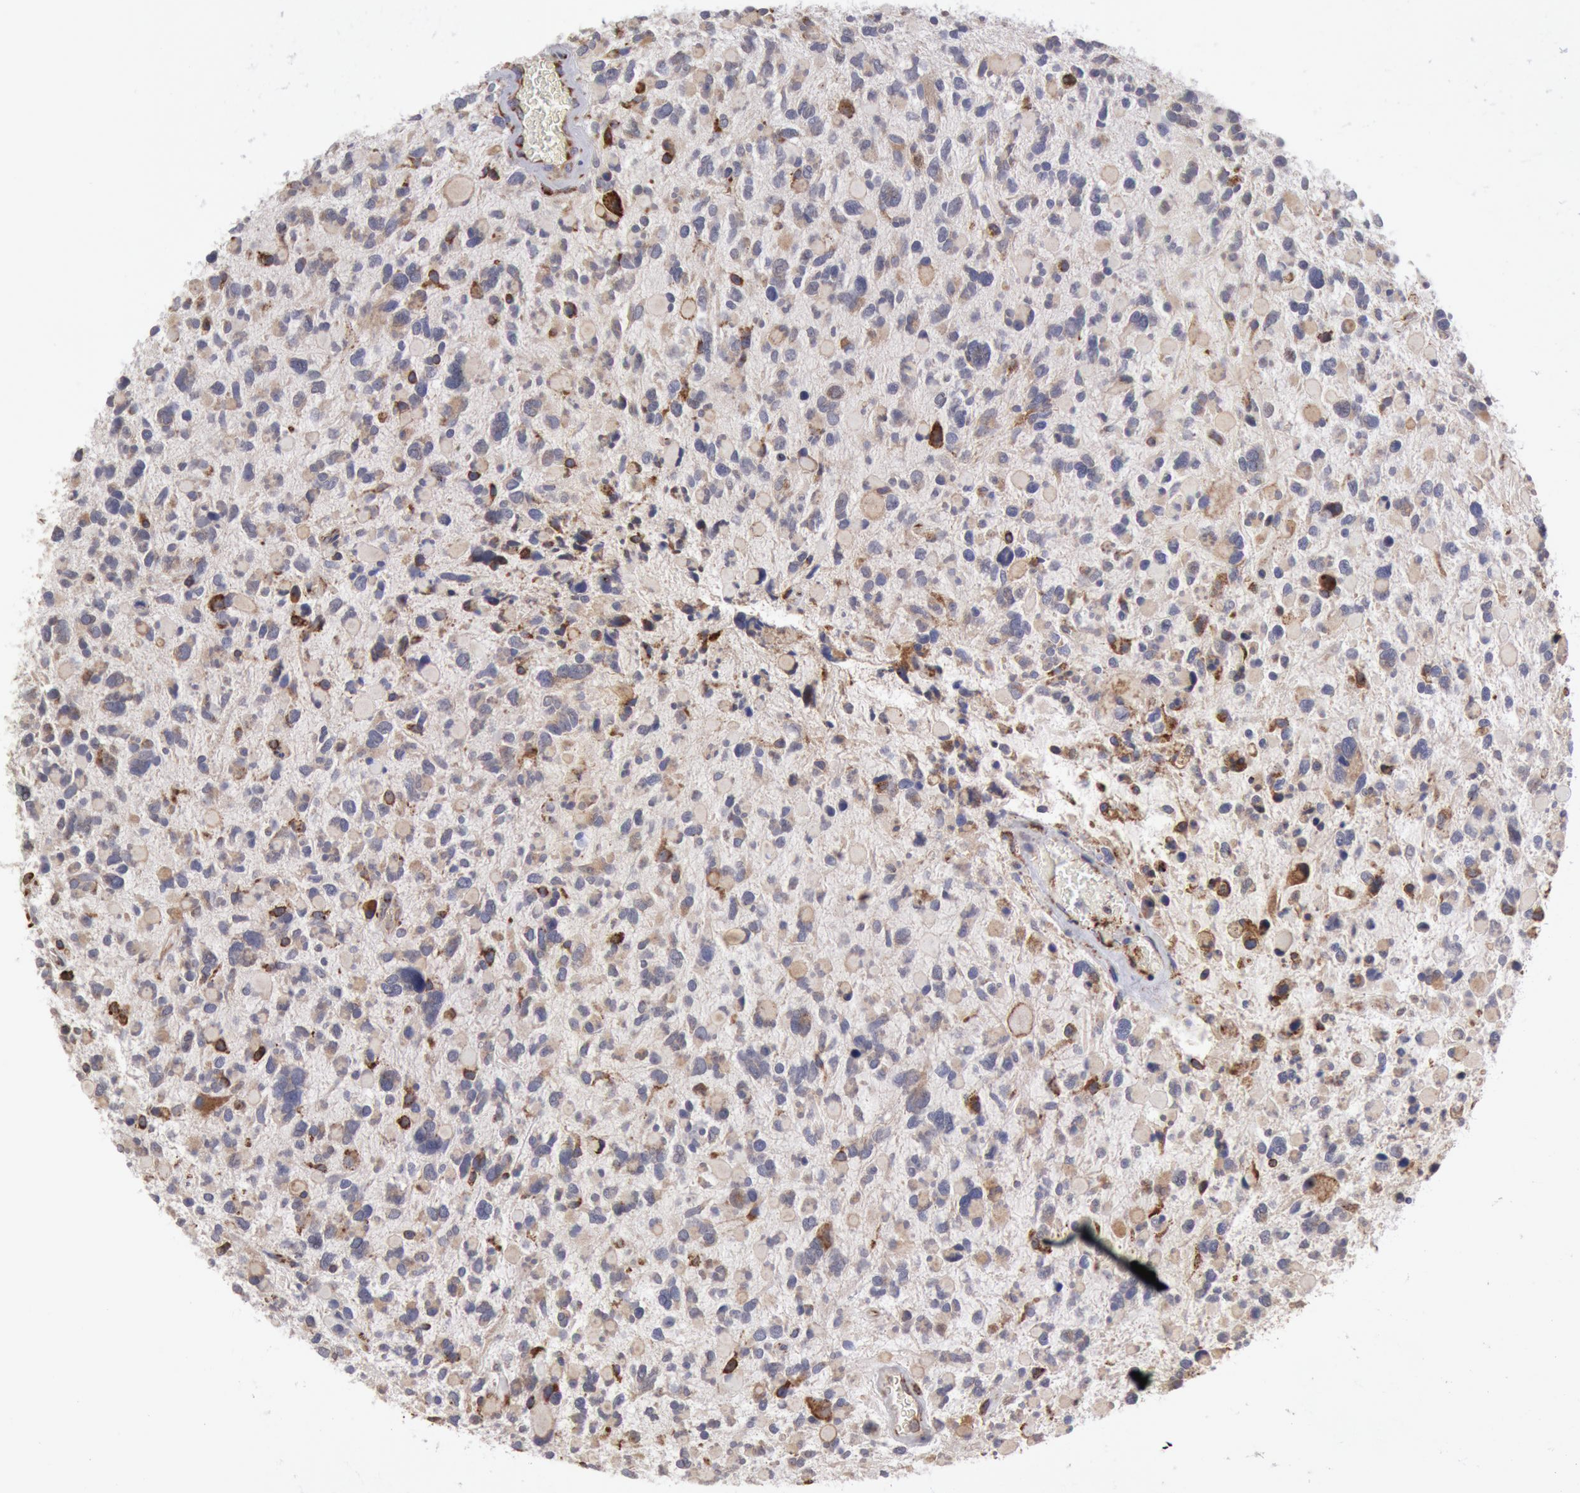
{"staining": {"intensity": "moderate", "quantity": "<25%", "location": "cytoplasmic/membranous"}, "tissue": "glioma", "cell_type": "Tumor cells", "image_type": "cancer", "snomed": [{"axis": "morphology", "description": "Glioma, malignant, High grade"}, {"axis": "topography", "description": "Brain"}], "caption": "Brown immunohistochemical staining in glioma exhibits moderate cytoplasmic/membranous staining in approximately <25% of tumor cells.", "gene": "ERP44", "patient": {"sex": "female", "age": 37}}